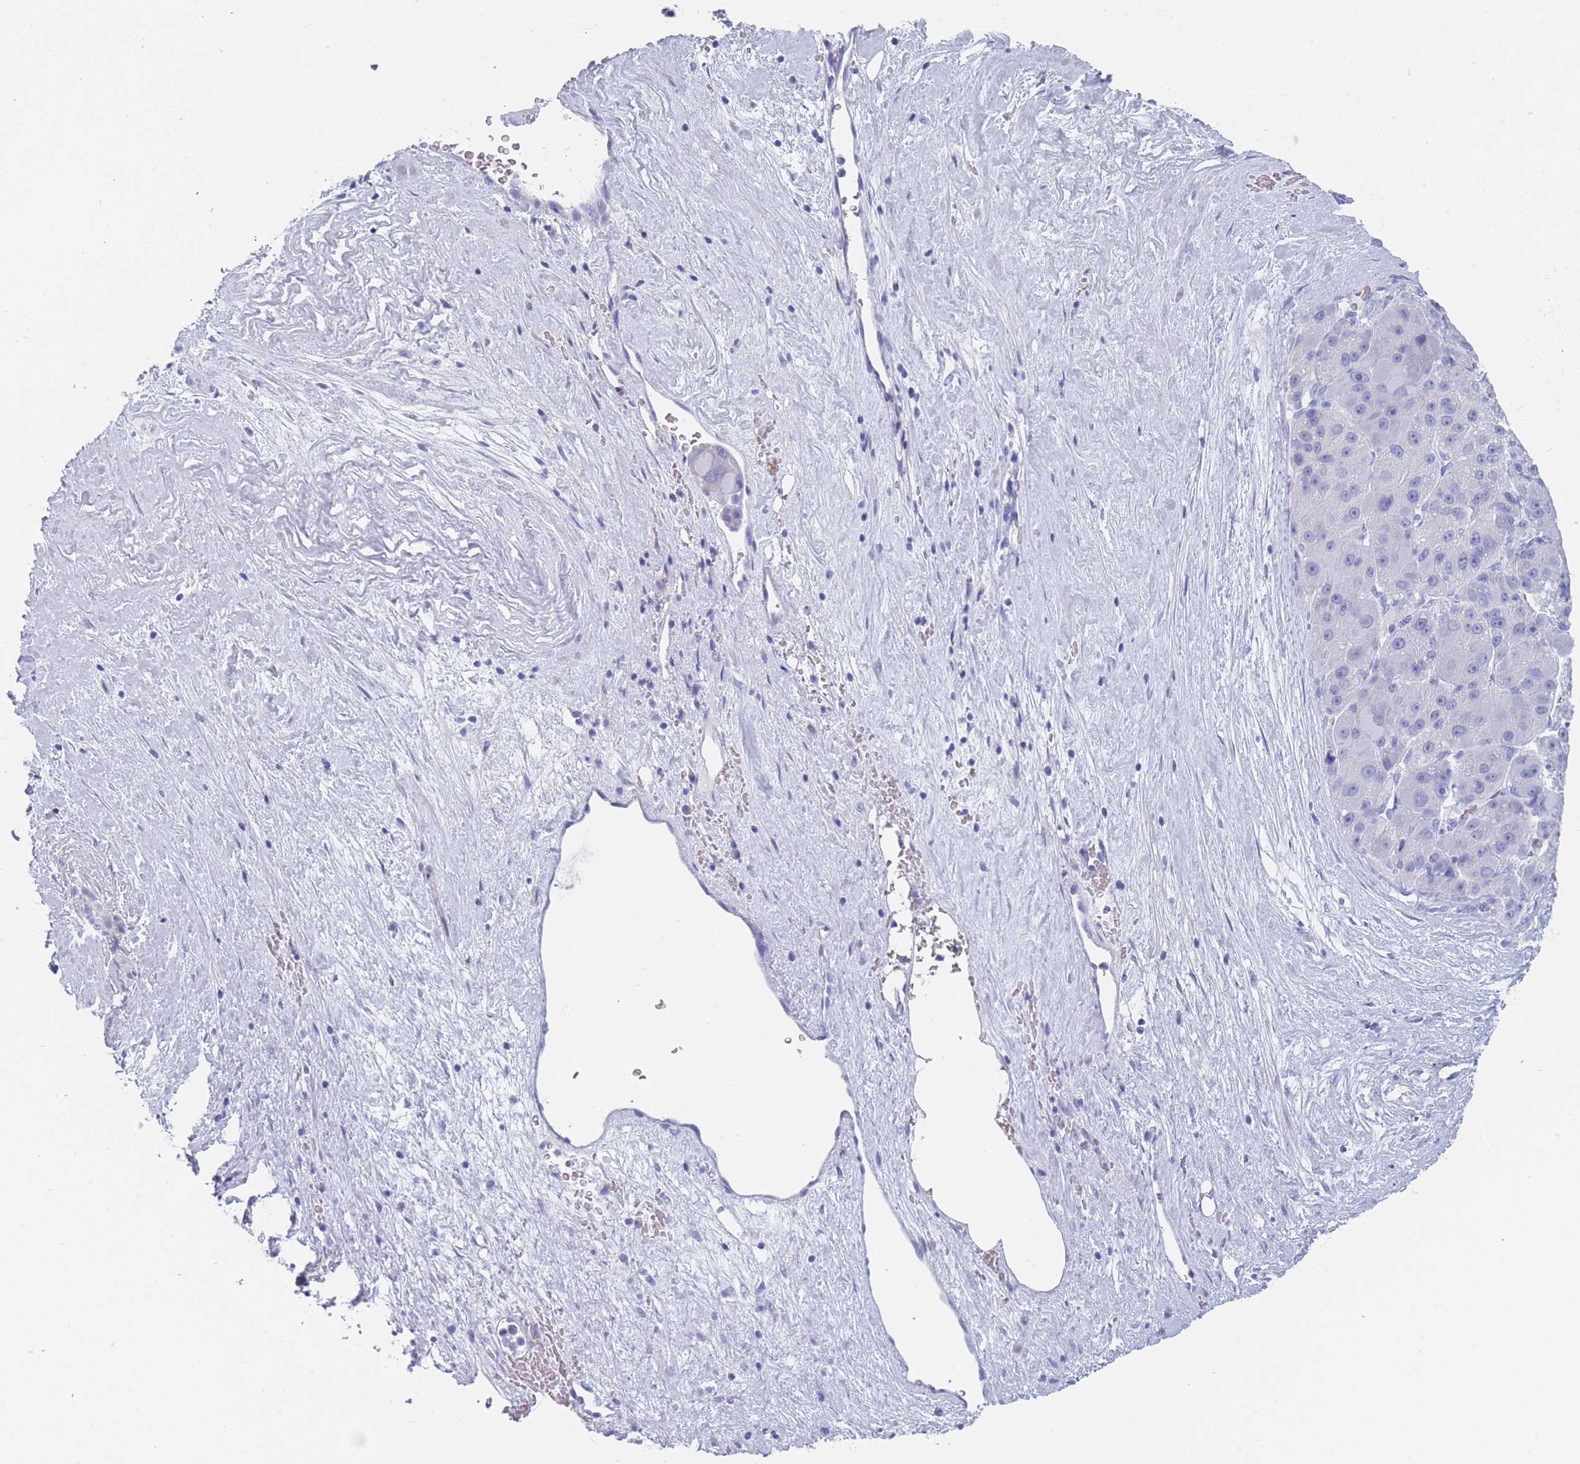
{"staining": {"intensity": "negative", "quantity": "none", "location": "none"}, "tissue": "liver cancer", "cell_type": "Tumor cells", "image_type": "cancer", "snomed": [{"axis": "morphology", "description": "Carcinoma, Hepatocellular, NOS"}, {"axis": "topography", "description": "Liver"}], "caption": "This is an immunohistochemistry (IHC) photomicrograph of liver cancer. There is no positivity in tumor cells.", "gene": "OR5D16", "patient": {"sex": "male", "age": 76}}